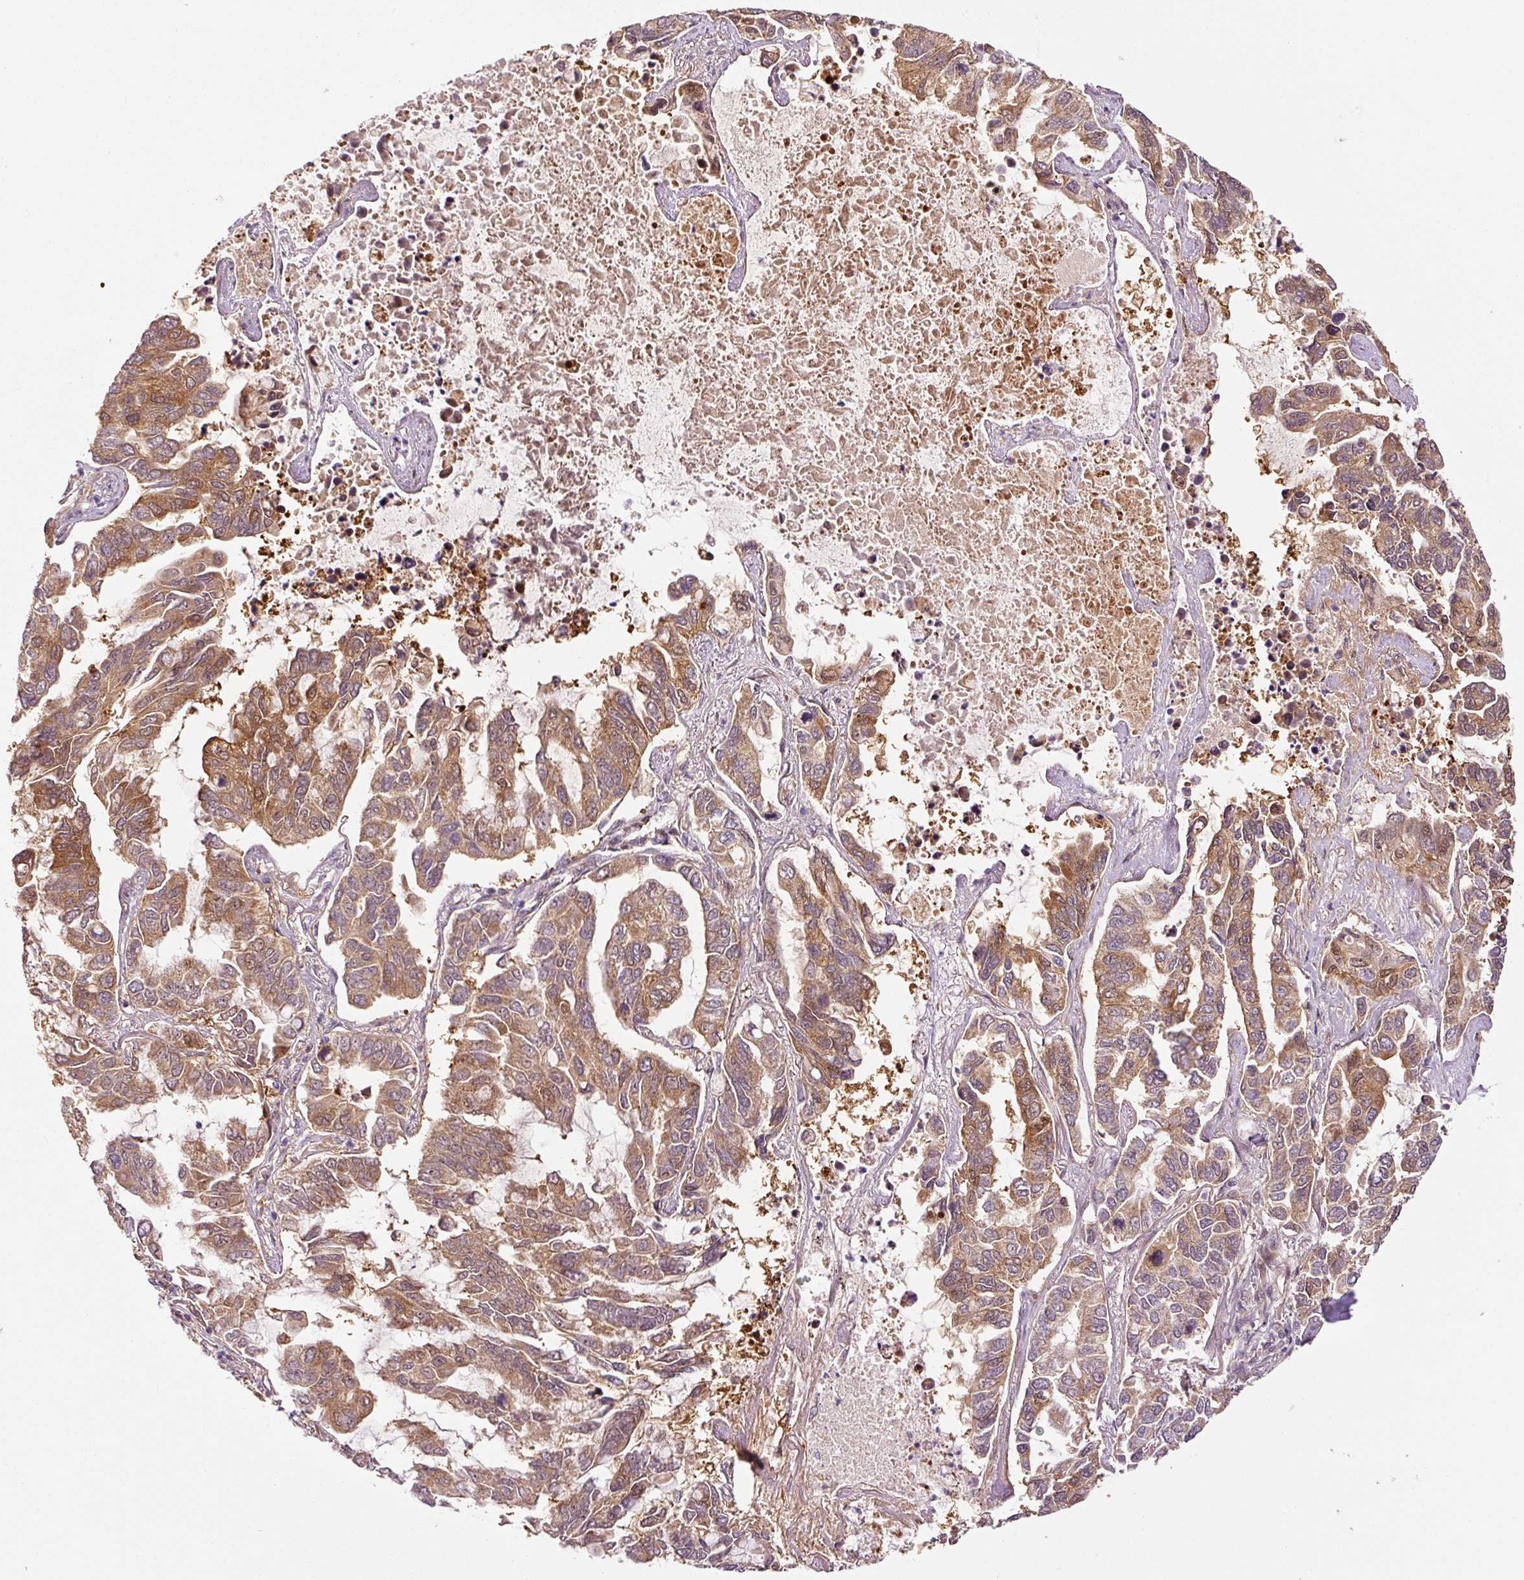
{"staining": {"intensity": "moderate", "quantity": ">75%", "location": "cytoplasmic/membranous,nuclear"}, "tissue": "lung cancer", "cell_type": "Tumor cells", "image_type": "cancer", "snomed": [{"axis": "morphology", "description": "Adenocarcinoma, NOS"}, {"axis": "topography", "description": "Lung"}], "caption": "Moderate cytoplasmic/membranous and nuclear staining is identified in about >75% of tumor cells in lung cancer (adenocarcinoma).", "gene": "PPP1R14B", "patient": {"sex": "male", "age": 64}}